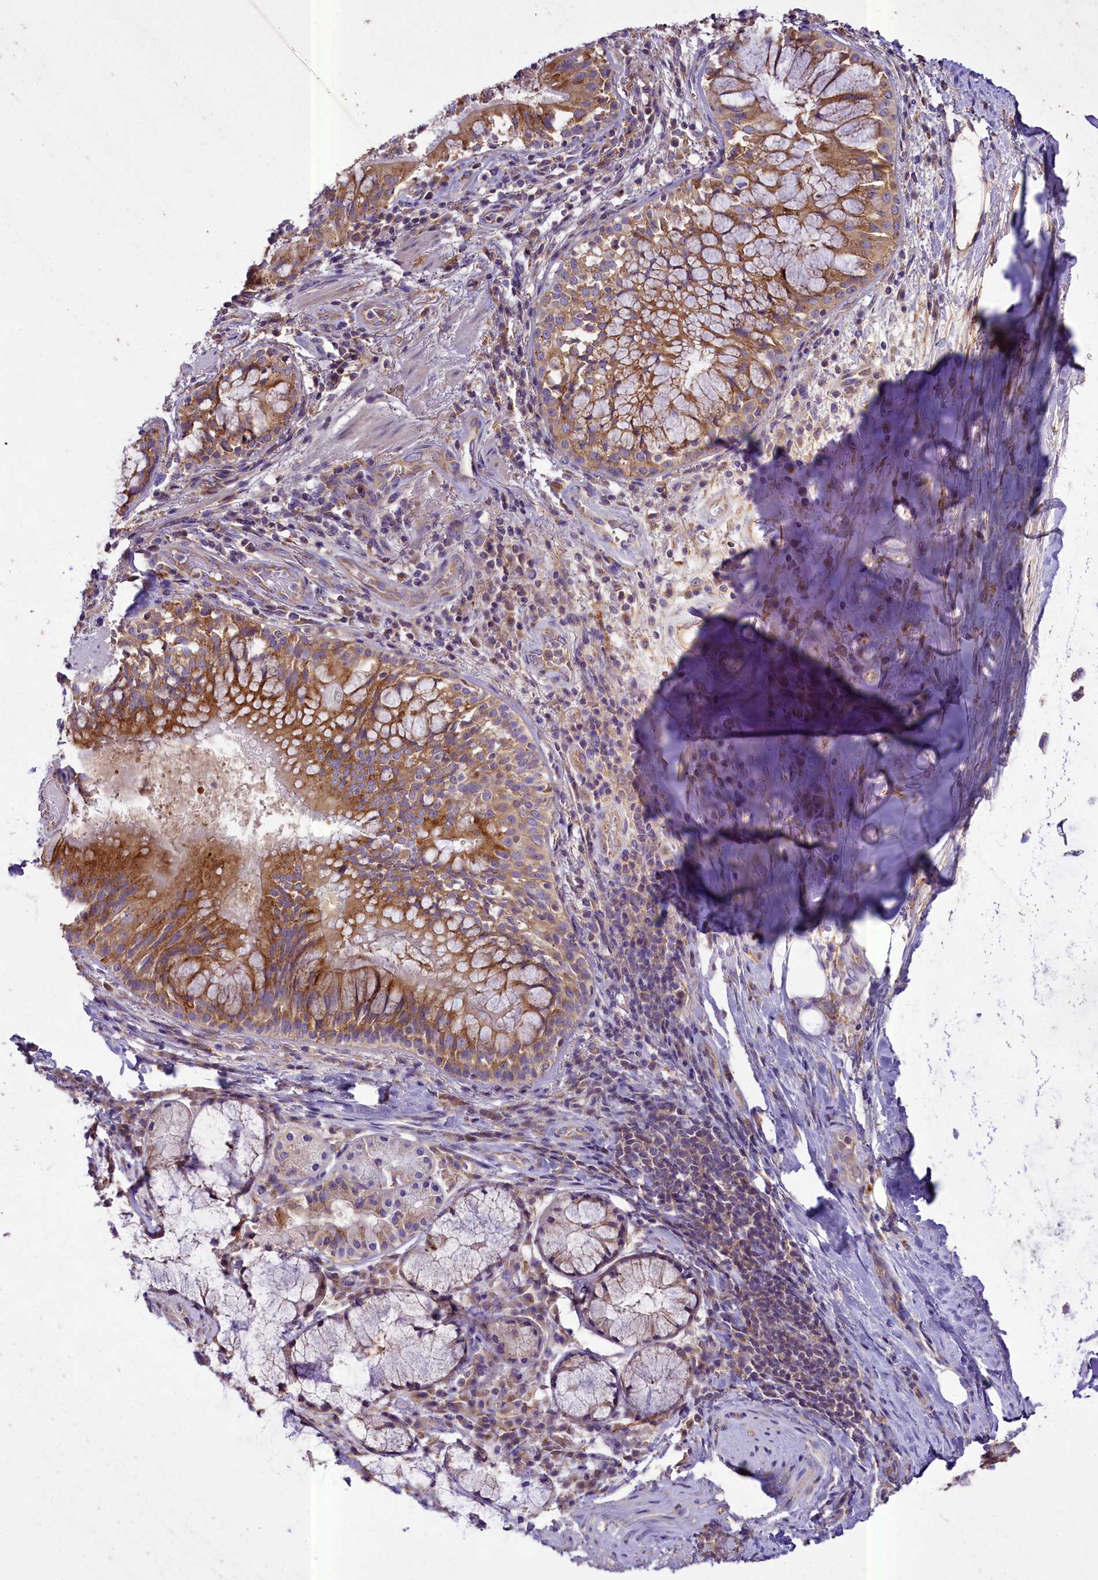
{"staining": {"intensity": "weak", "quantity": "25%-75%", "location": "cytoplasmic/membranous"}, "tissue": "adipose tissue", "cell_type": "Adipocytes", "image_type": "normal", "snomed": [{"axis": "morphology", "description": "Normal tissue, NOS"}, {"axis": "morphology", "description": "Squamous cell carcinoma, NOS"}, {"axis": "topography", "description": "Bronchus"}, {"axis": "topography", "description": "Lung"}], "caption": "Immunohistochemistry micrograph of normal adipose tissue stained for a protein (brown), which shows low levels of weak cytoplasmic/membranous staining in approximately 25%-75% of adipocytes.", "gene": "PEMT", "patient": {"sex": "male", "age": 64}}